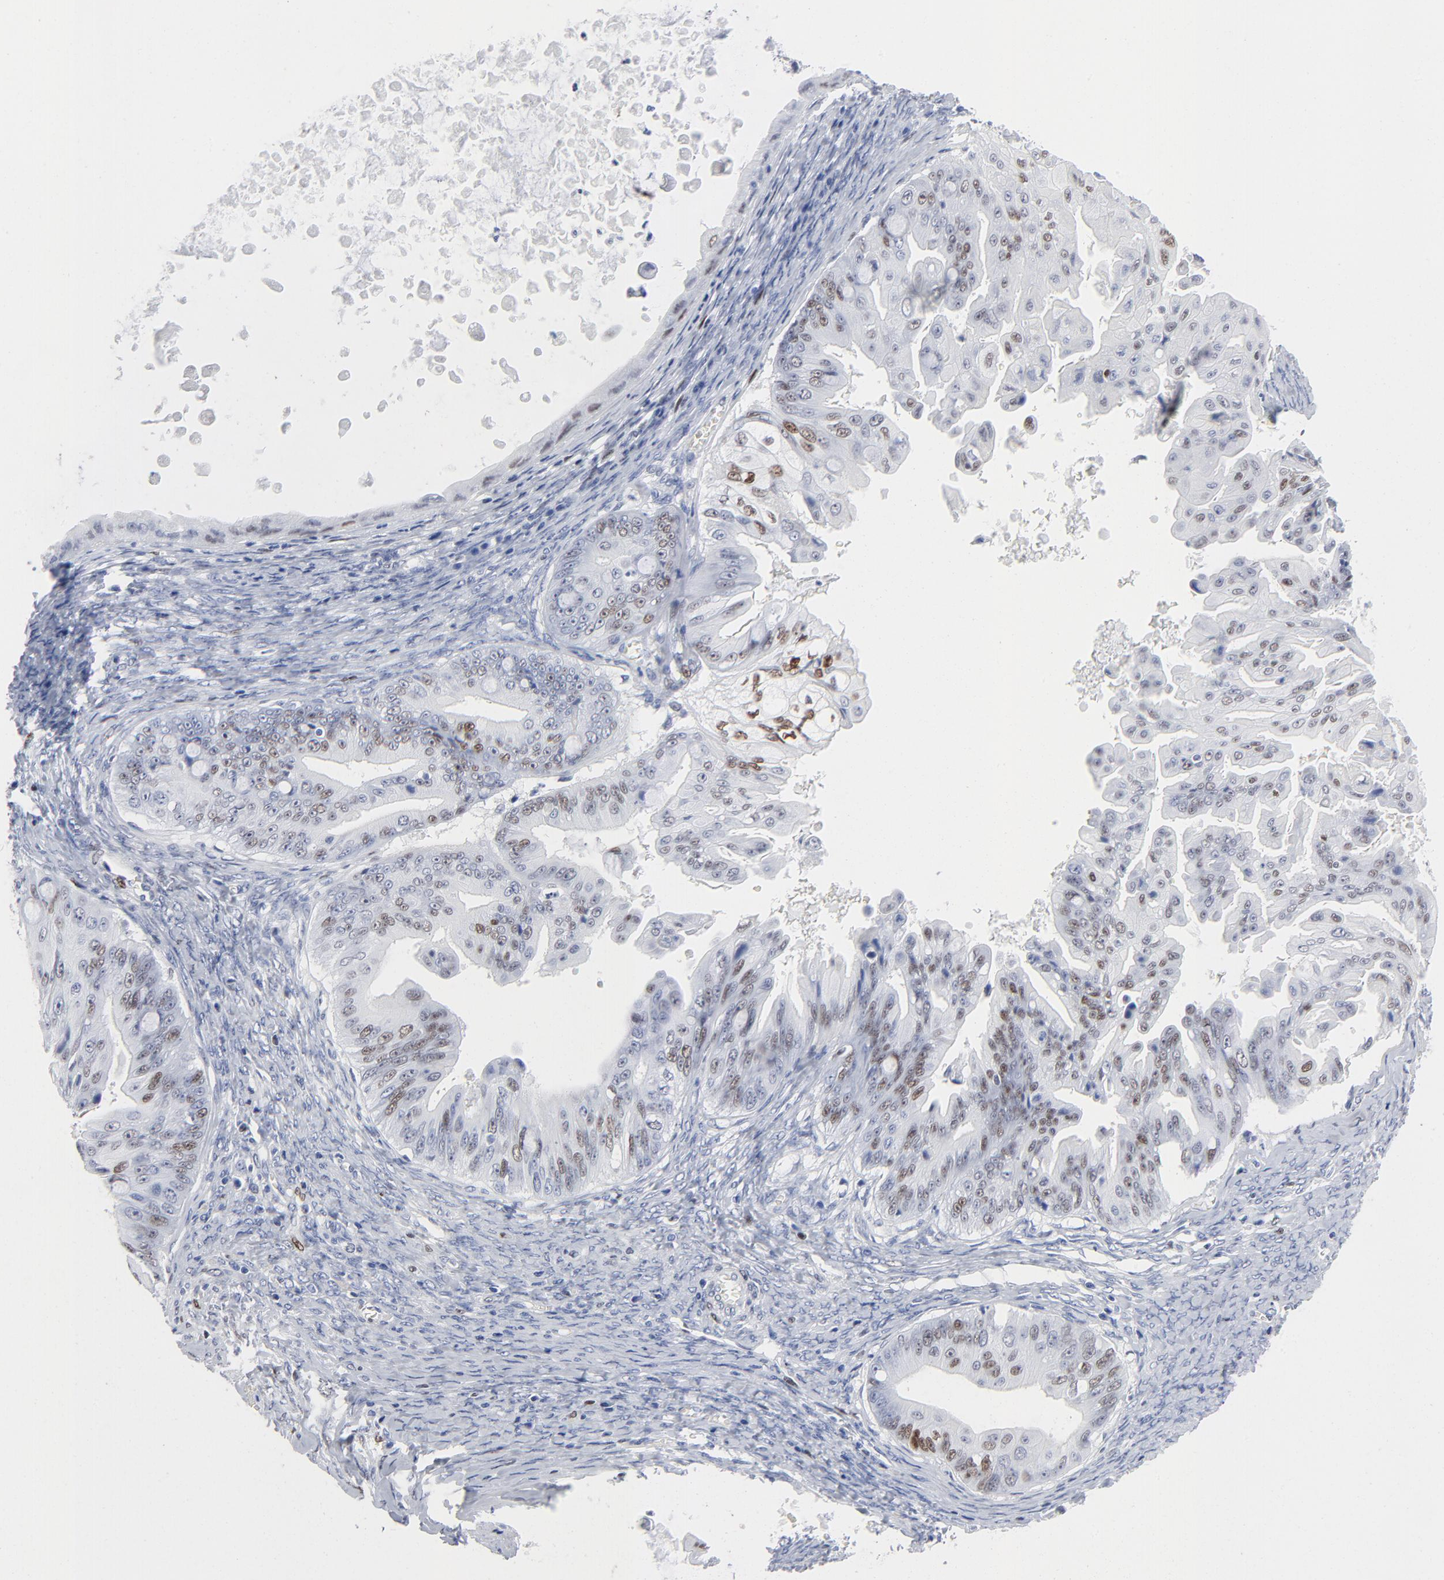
{"staining": {"intensity": "moderate", "quantity": ">75%", "location": "nuclear"}, "tissue": "ovarian cancer", "cell_type": "Tumor cells", "image_type": "cancer", "snomed": [{"axis": "morphology", "description": "Cystadenocarcinoma, mucinous, NOS"}, {"axis": "topography", "description": "Ovary"}], "caption": "Moderate nuclear positivity is appreciated in about >75% of tumor cells in ovarian cancer.", "gene": "JUN", "patient": {"sex": "female", "age": 37}}